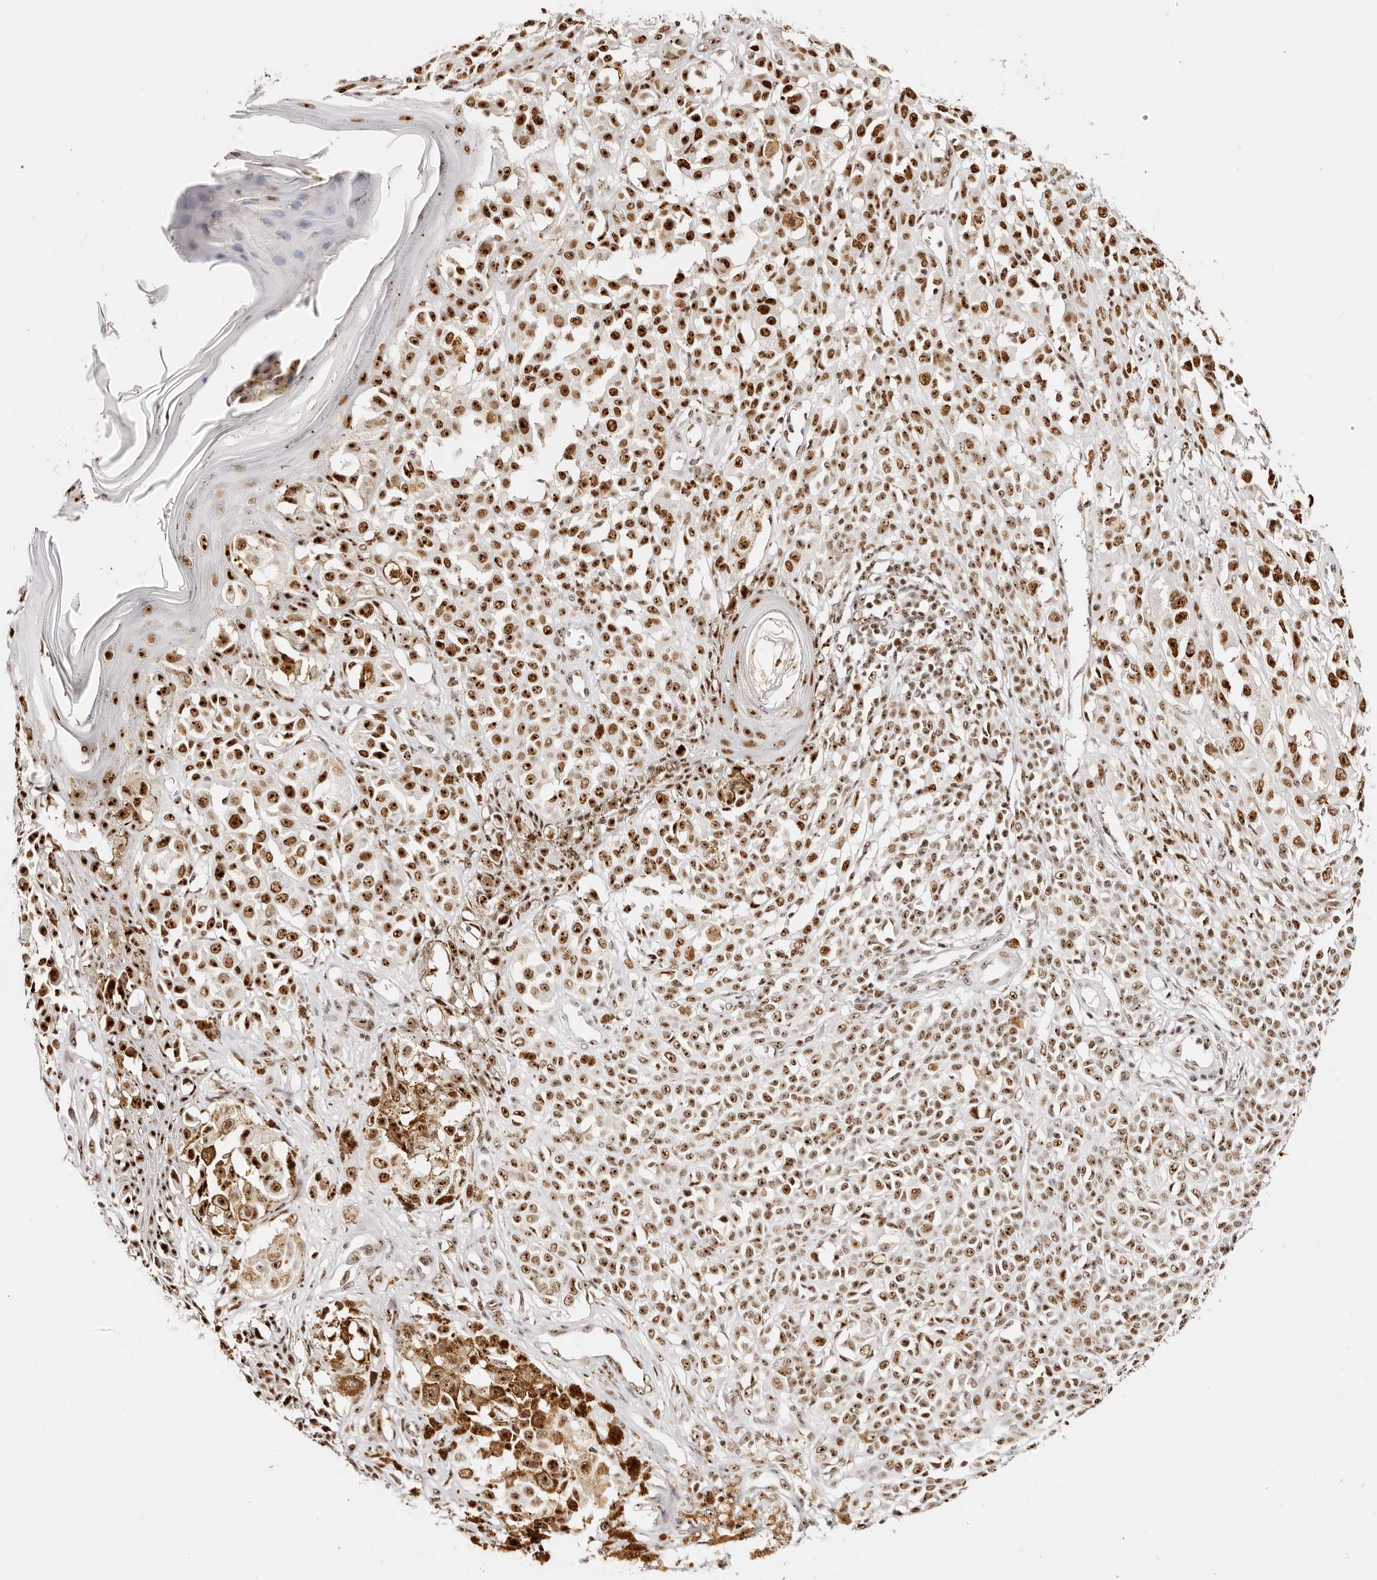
{"staining": {"intensity": "strong", "quantity": ">75%", "location": "nuclear"}, "tissue": "melanoma", "cell_type": "Tumor cells", "image_type": "cancer", "snomed": [{"axis": "morphology", "description": "Malignant melanoma, NOS"}, {"axis": "topography", "description": "Skin of leg"}], "caption": "Protein staining exhibits strong nuclear expression in about >75% of tumor cells in melanoma.", "gene": "IQGAP3", "patient": {"sex": "female", "age": 72}}